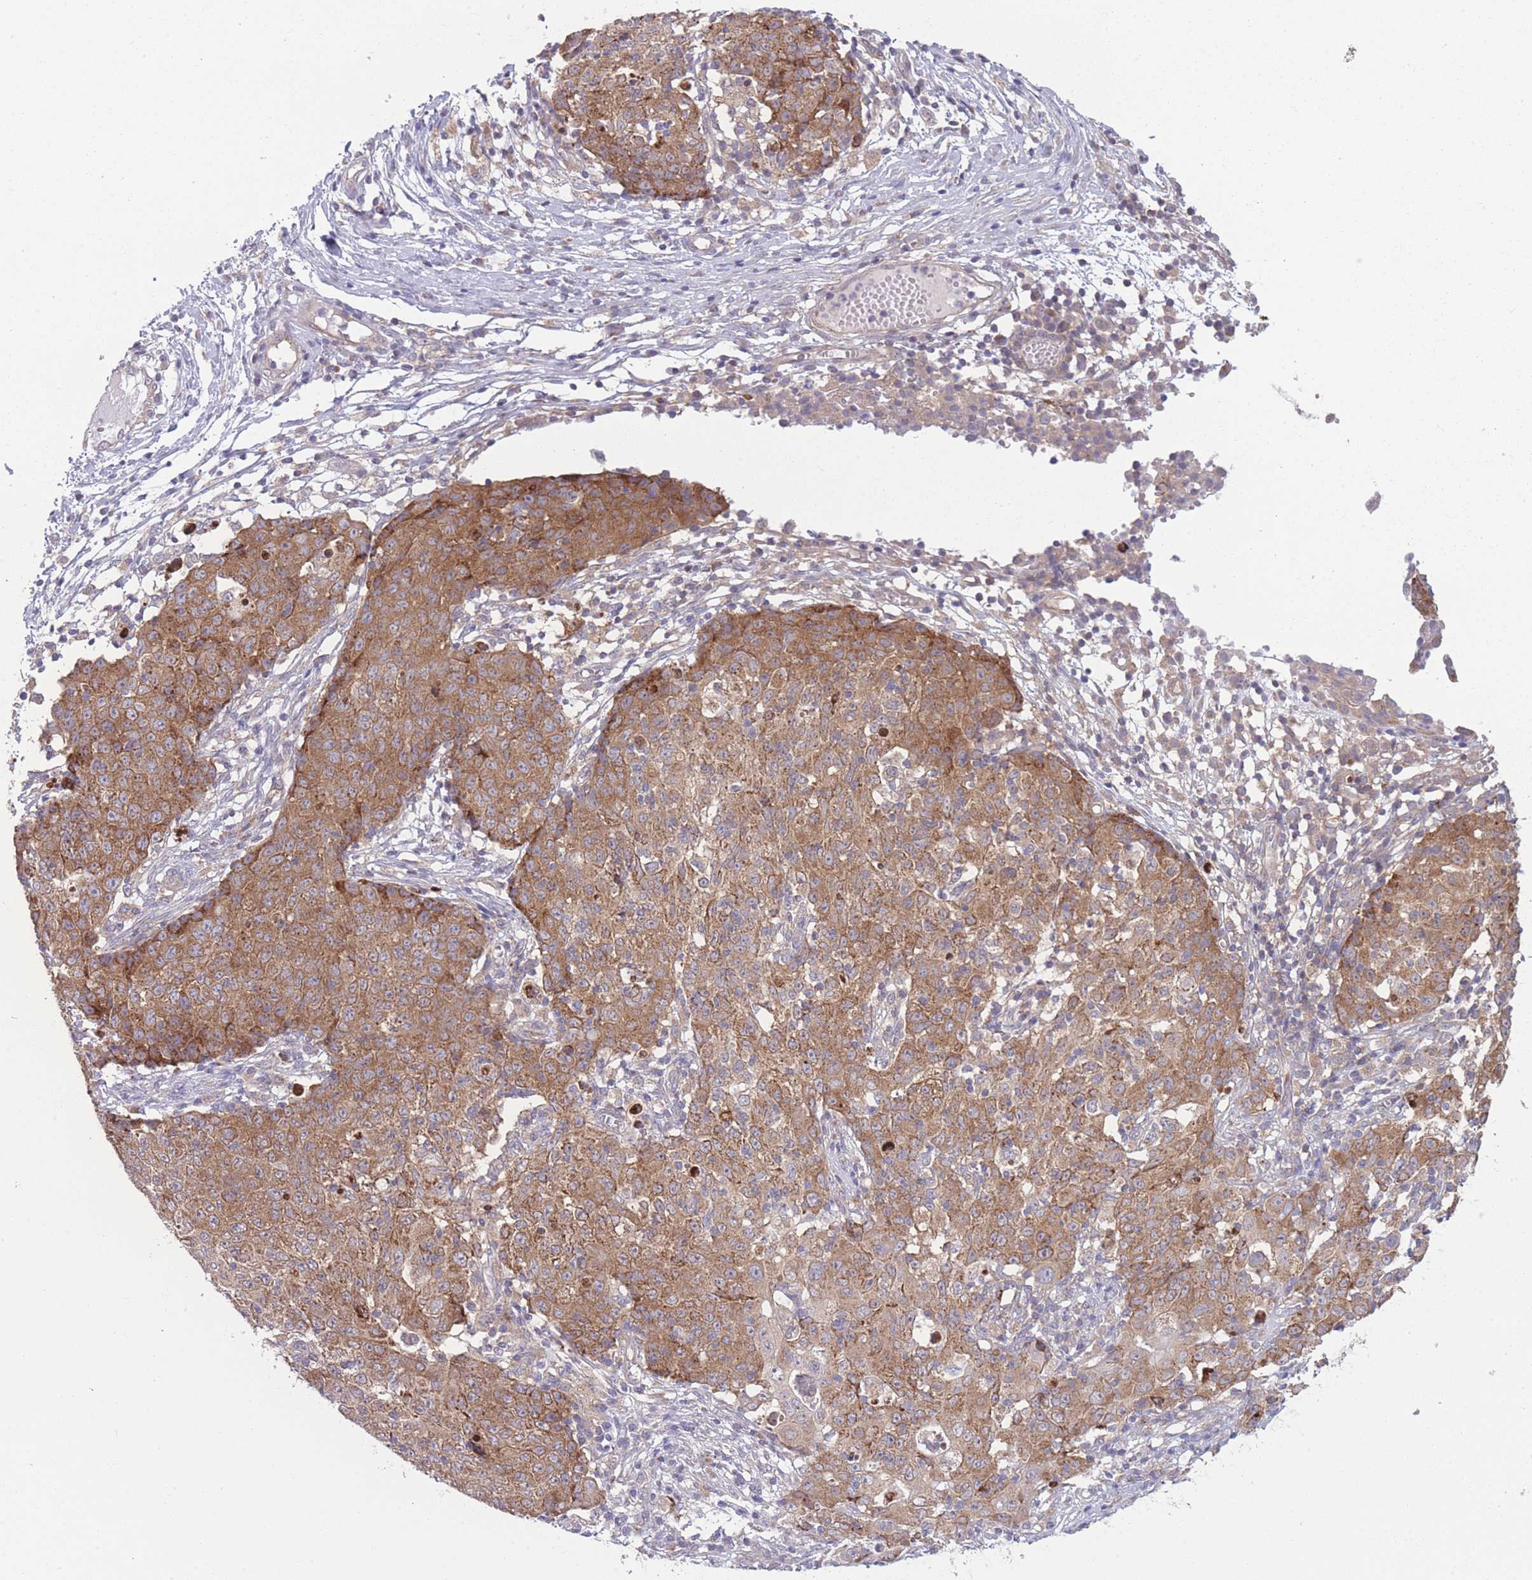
{"staining": {"intensity": "moderate", "quantity": ">75%", "location": "cytoplasmic/membranous"}, "tissue": "ovarian cancer", "cell_type": "Tumor cells", "image_type": "cancer", "snomed": [{"axis": "morphology", "description": "Carcinoma, endometroid"}, {"axis": "topography", "description": "Ovary"}], "caption": "Immunohistochemical staining of human ovarian cancer (endometroid carcinoma) displays medium levels of moderate cytoplasmic/membranous expression in about >75% of tumor cells. The staining is performed using DAB (3,3'-diaminobenzidine) brown chromogen to label protein expression. The nuclei are counter-stained blue using hematoxylin.", "gene": "CCT6B", "patient": {"sex": "female", "age": 42}}